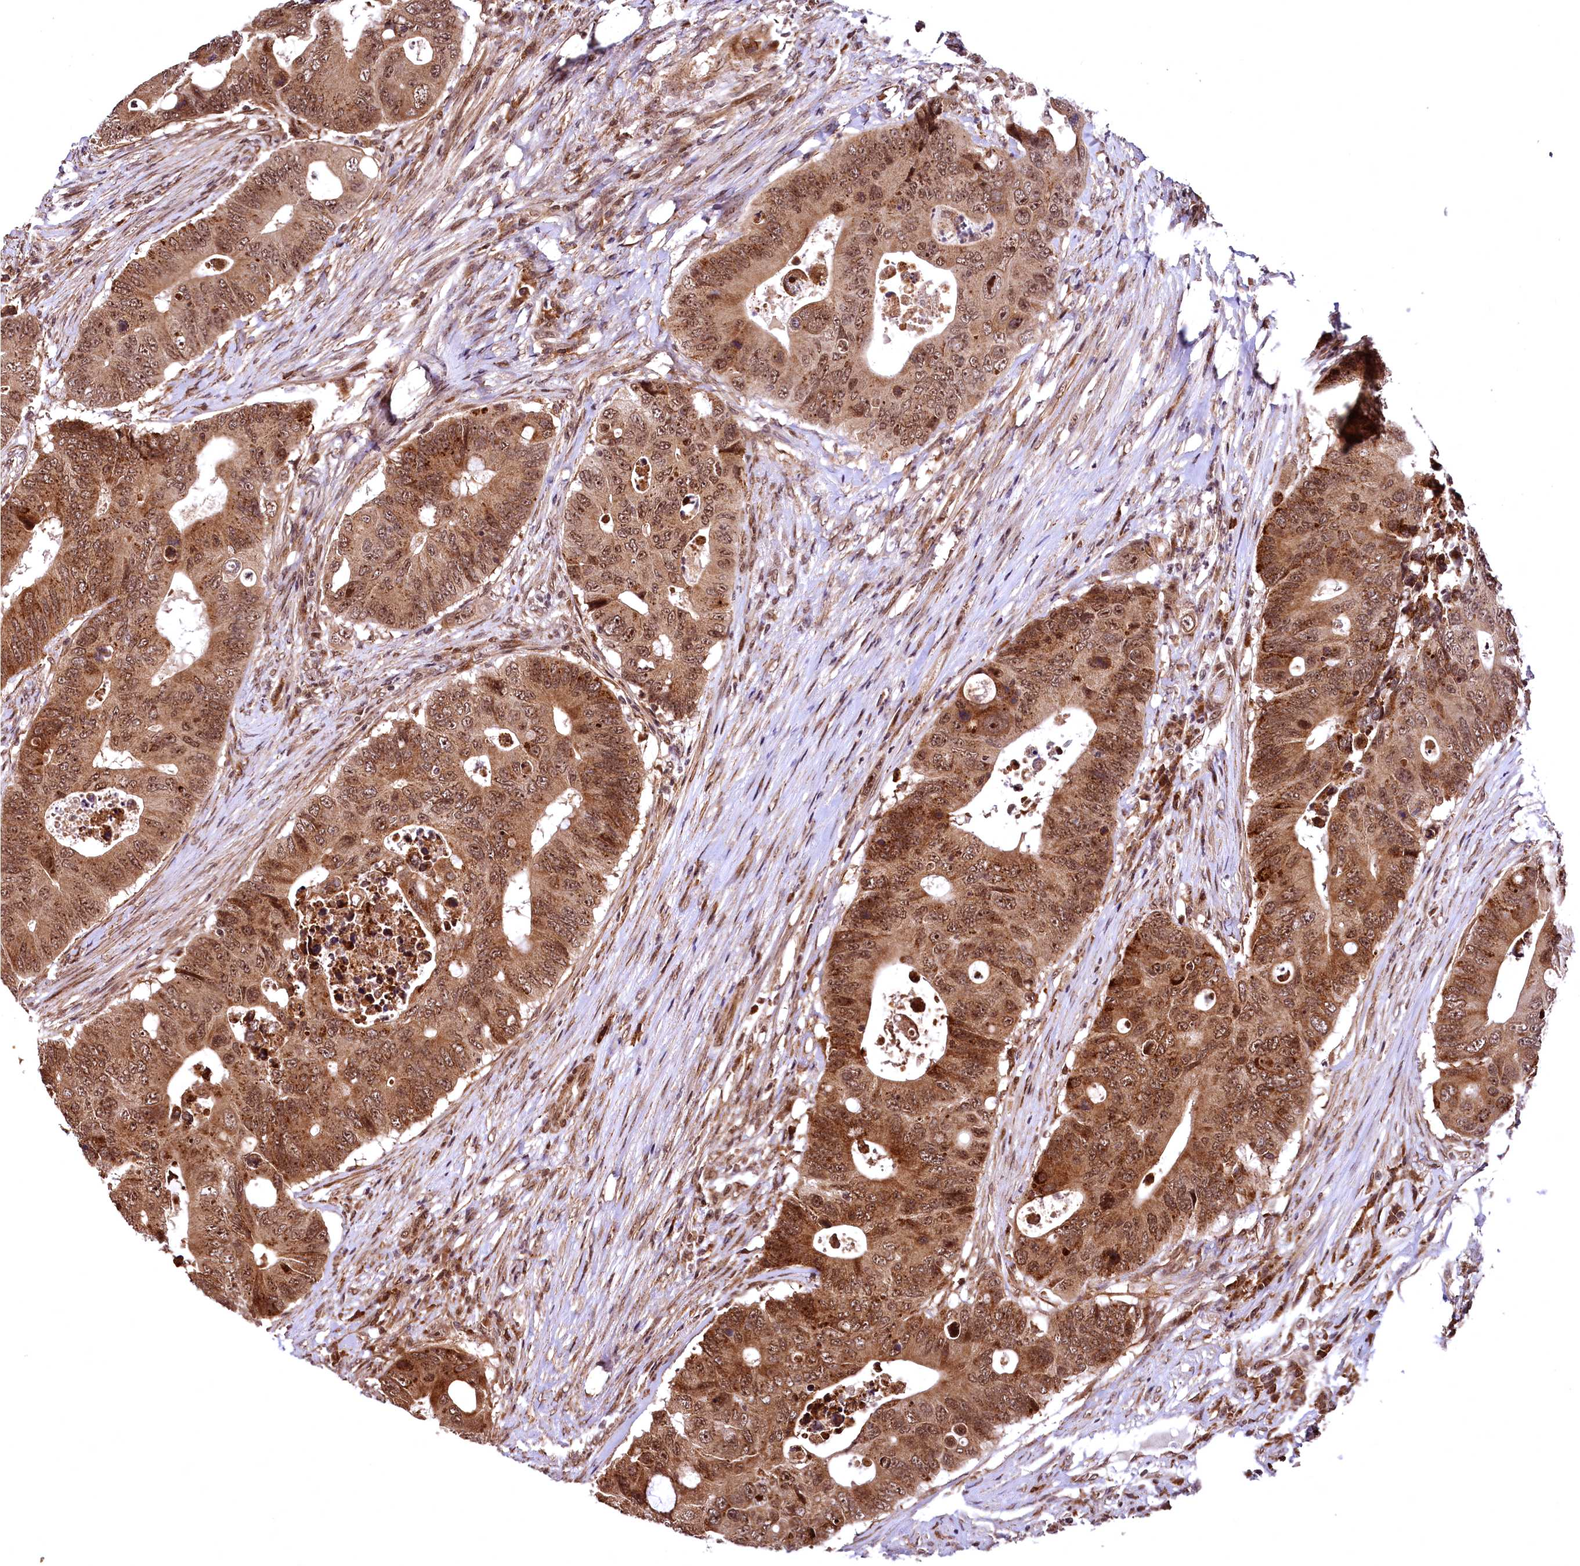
{"staining": {"intensity": "moderate", "quantity": ">75%", "location": "cytoplasmic/membranous,nuclear"}, "tissue": "colorectal cancer", "cell_type": "Tumor cells", "image_type": "cancer", "snomed": [{"axis": "morphology", "description": "Adenocarcinoma, NOS"}, {"axis": "topography", "description": "Colon"}], "caption": "This micrograph displays adenocarcinoma (colorectal) stained with IHC to label a protein in brown. The cytoplasmic/membranous and nuclear of tumor cells show moderate positivity for the protein. Nuclei are counter-stained blue.", "gene": "PDS5B", "patient": {"sex": "male", "age": 71}}